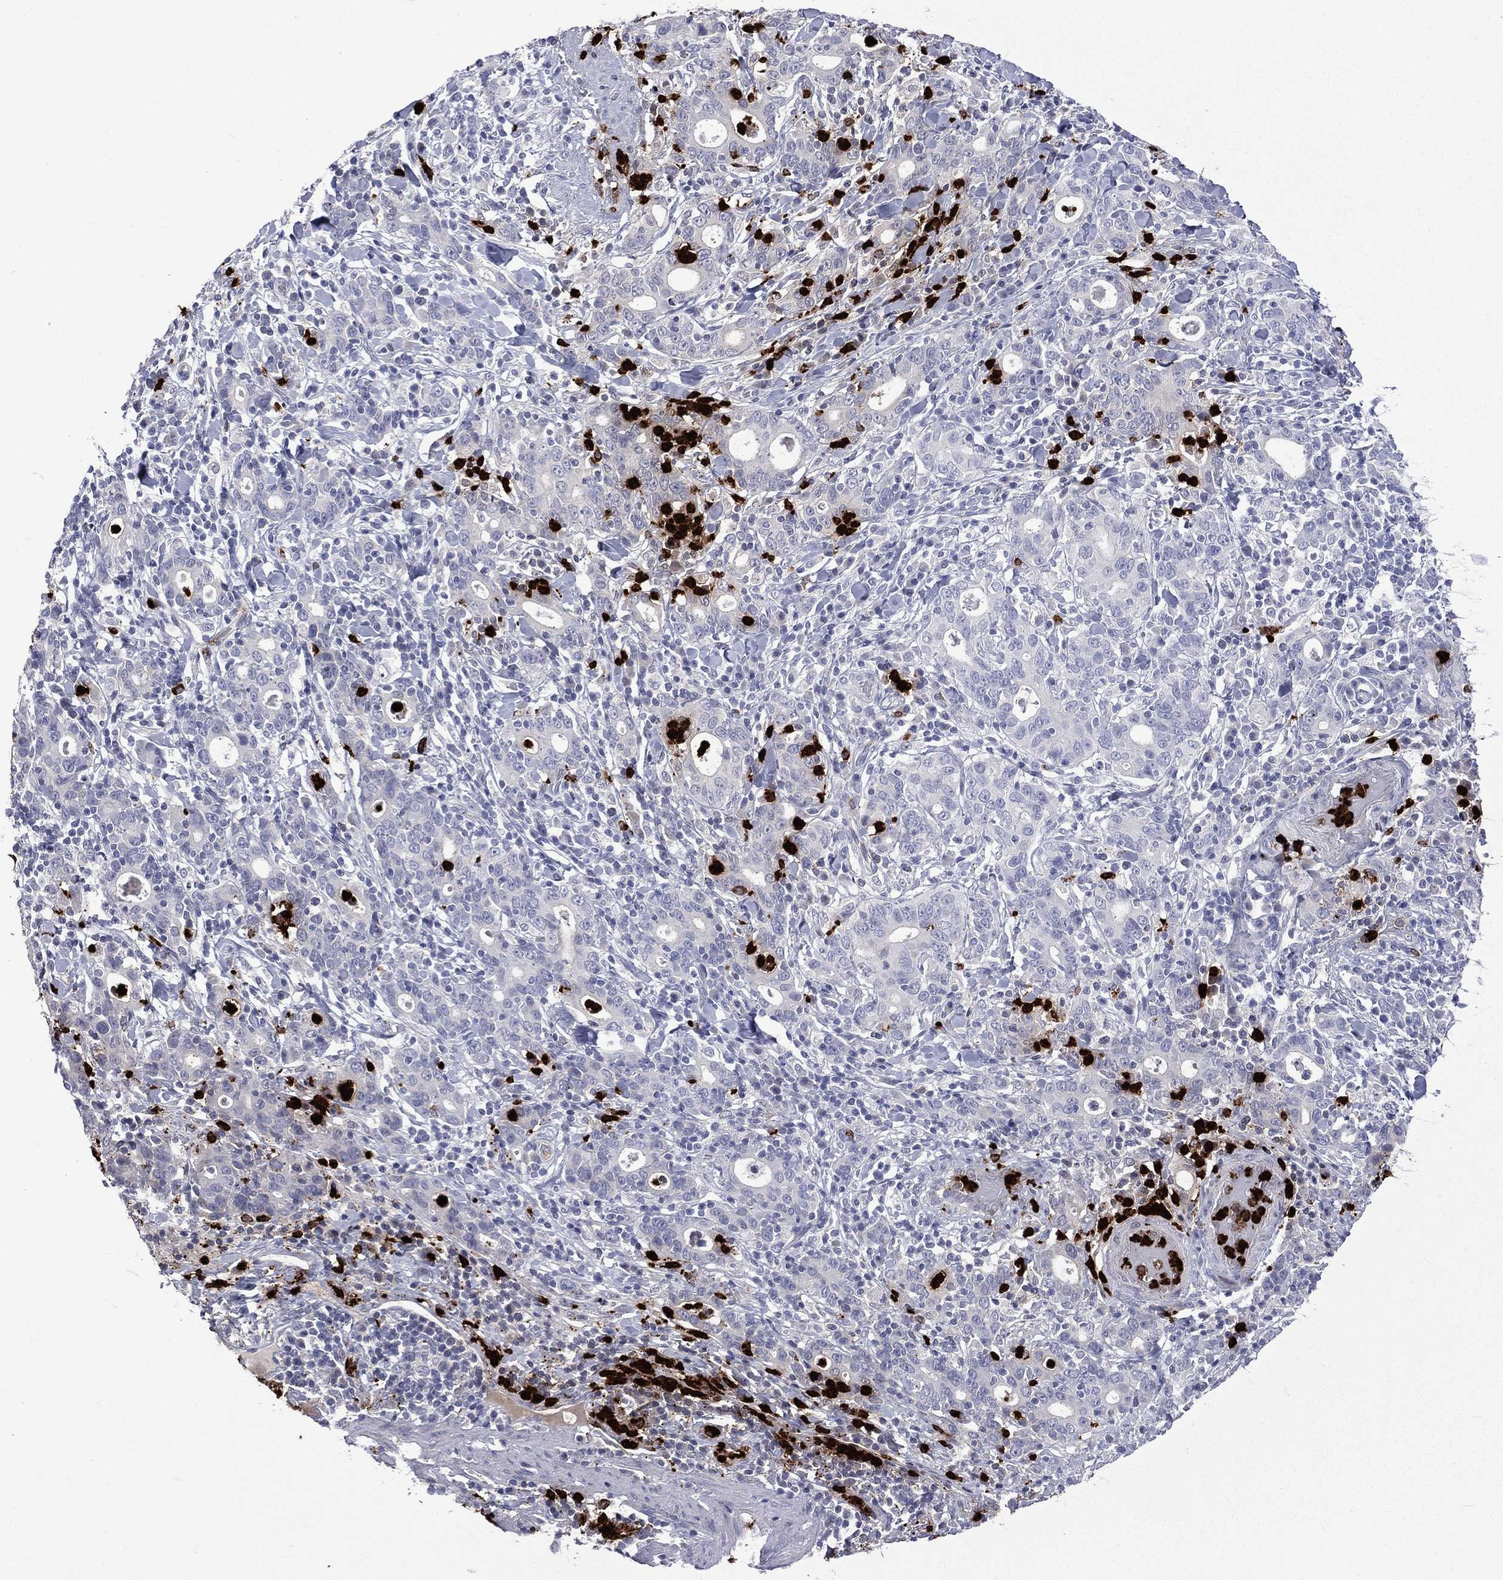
{"staining": {"intensity": "negative", "quantity": "none", "location": "none"}, "tissue": "stomach cancer", "cell_type": "Tumor cells", "image_type": "cancer", "snomed": [{"axis": "morphology", "description": "Adenocarcinoma, NOS"}, {"axis": "topography", "description": "Stomach"}], "caption": "High power microscopy histopathology image of an IHC histopathology image of stomach cancer, revealing no significant staining in tumor cells.", "gene": "ELANE", "patient": {"sex": "male", "age": 79}}